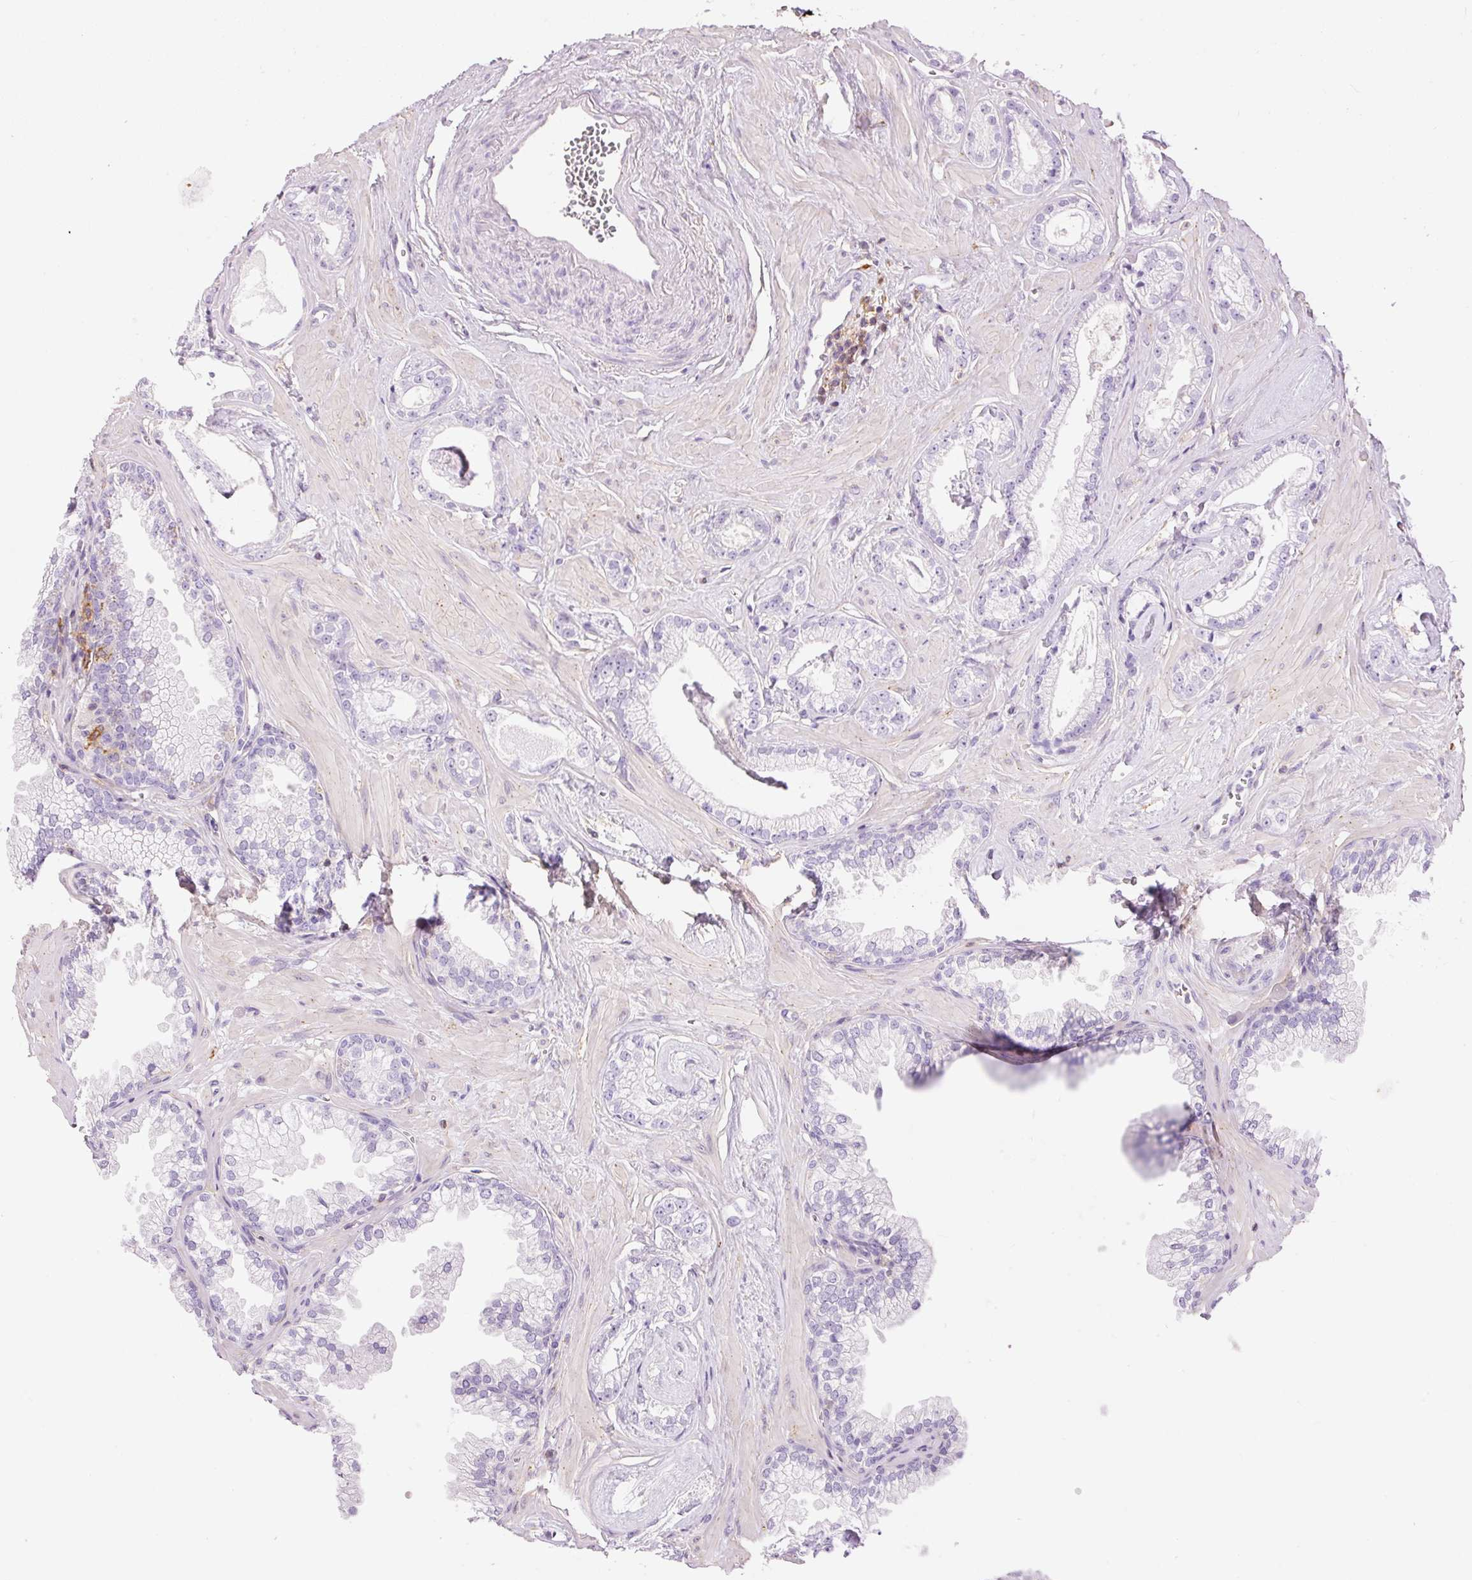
{"staining": {"intensity": "negative", "quantity": "none", "location": "none"}, "tissue": "prostate cancer", "cell_type": "Tumor cells", "image_type": "cancer", "snomed": [{"axis": "morphology", "description": "Adenocarcinoma, Low grade"}, {"axis": "topography", "description": "Prostate"}], "caption": "A photomicrograph of human prostate adenocarcinoma (low-grade) is negative for staining in tumor cells. (Stains: DAB immunohistochemistry (IHC) with hematoxylin counter stain, Microscopy: brightfield microscopy at high magnification).", "gene": "DOK6", "patient": {"sex": "male", "age": 60}}